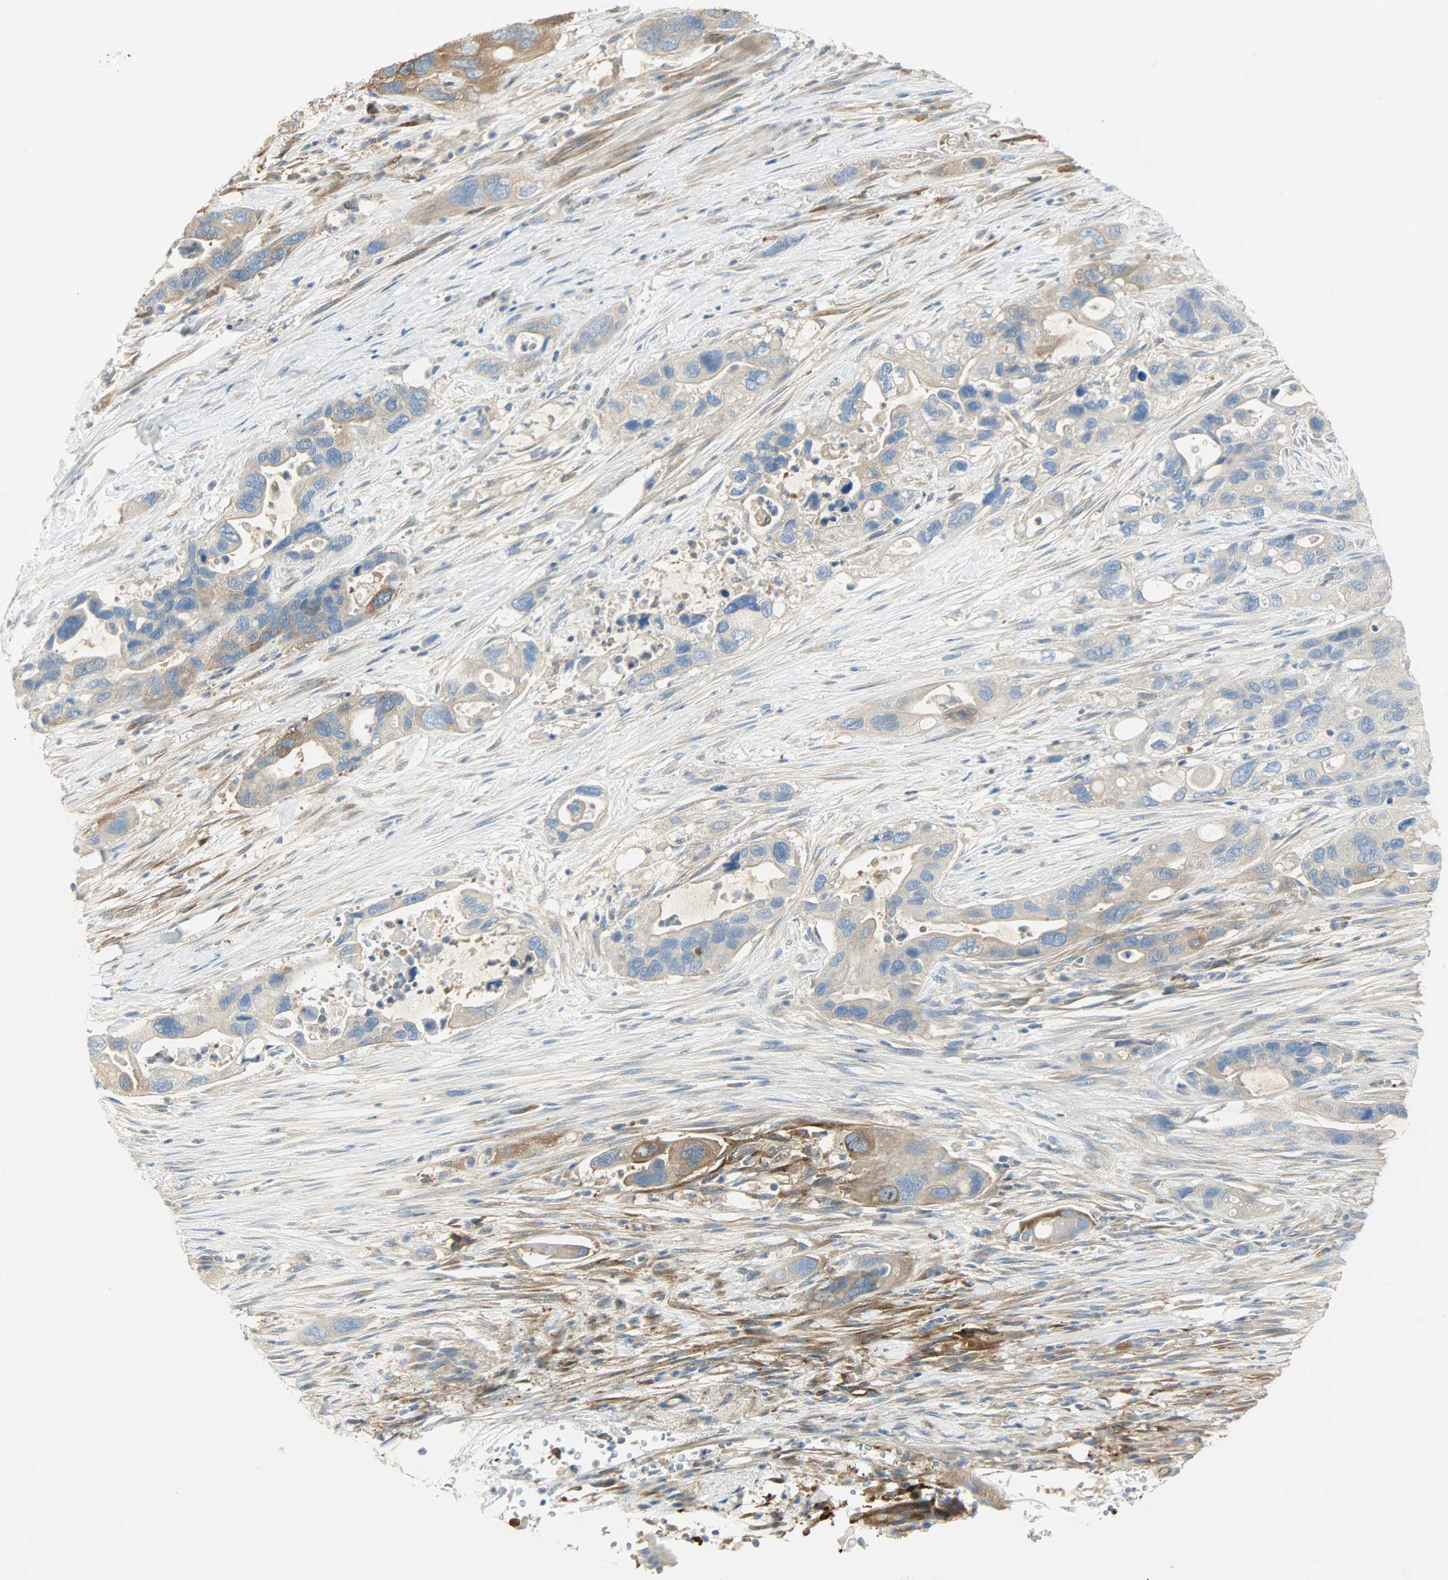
{"staining": {"intensity": "moderate", "quantity": ">75%", "location": "cytoplasmic/membranous"}, "tissue": "pancreatic cancer", "cell_type": "Tumor cells", "image_type": "cancer", "snomed": [{"axis": "morphology", "description": "Adenocarcinoma, NOS"}, {"axis": "topography", "description": "Pancreas"}], "caption": "Moderate cytoplasmic/membranous protein expression is present in about >75% of tumor cells in adenocarcinoma (pancreatic). Nuclei are stained in blue.", "gene": "WARS1", "patient": {"sex": "female", "age": 71}}